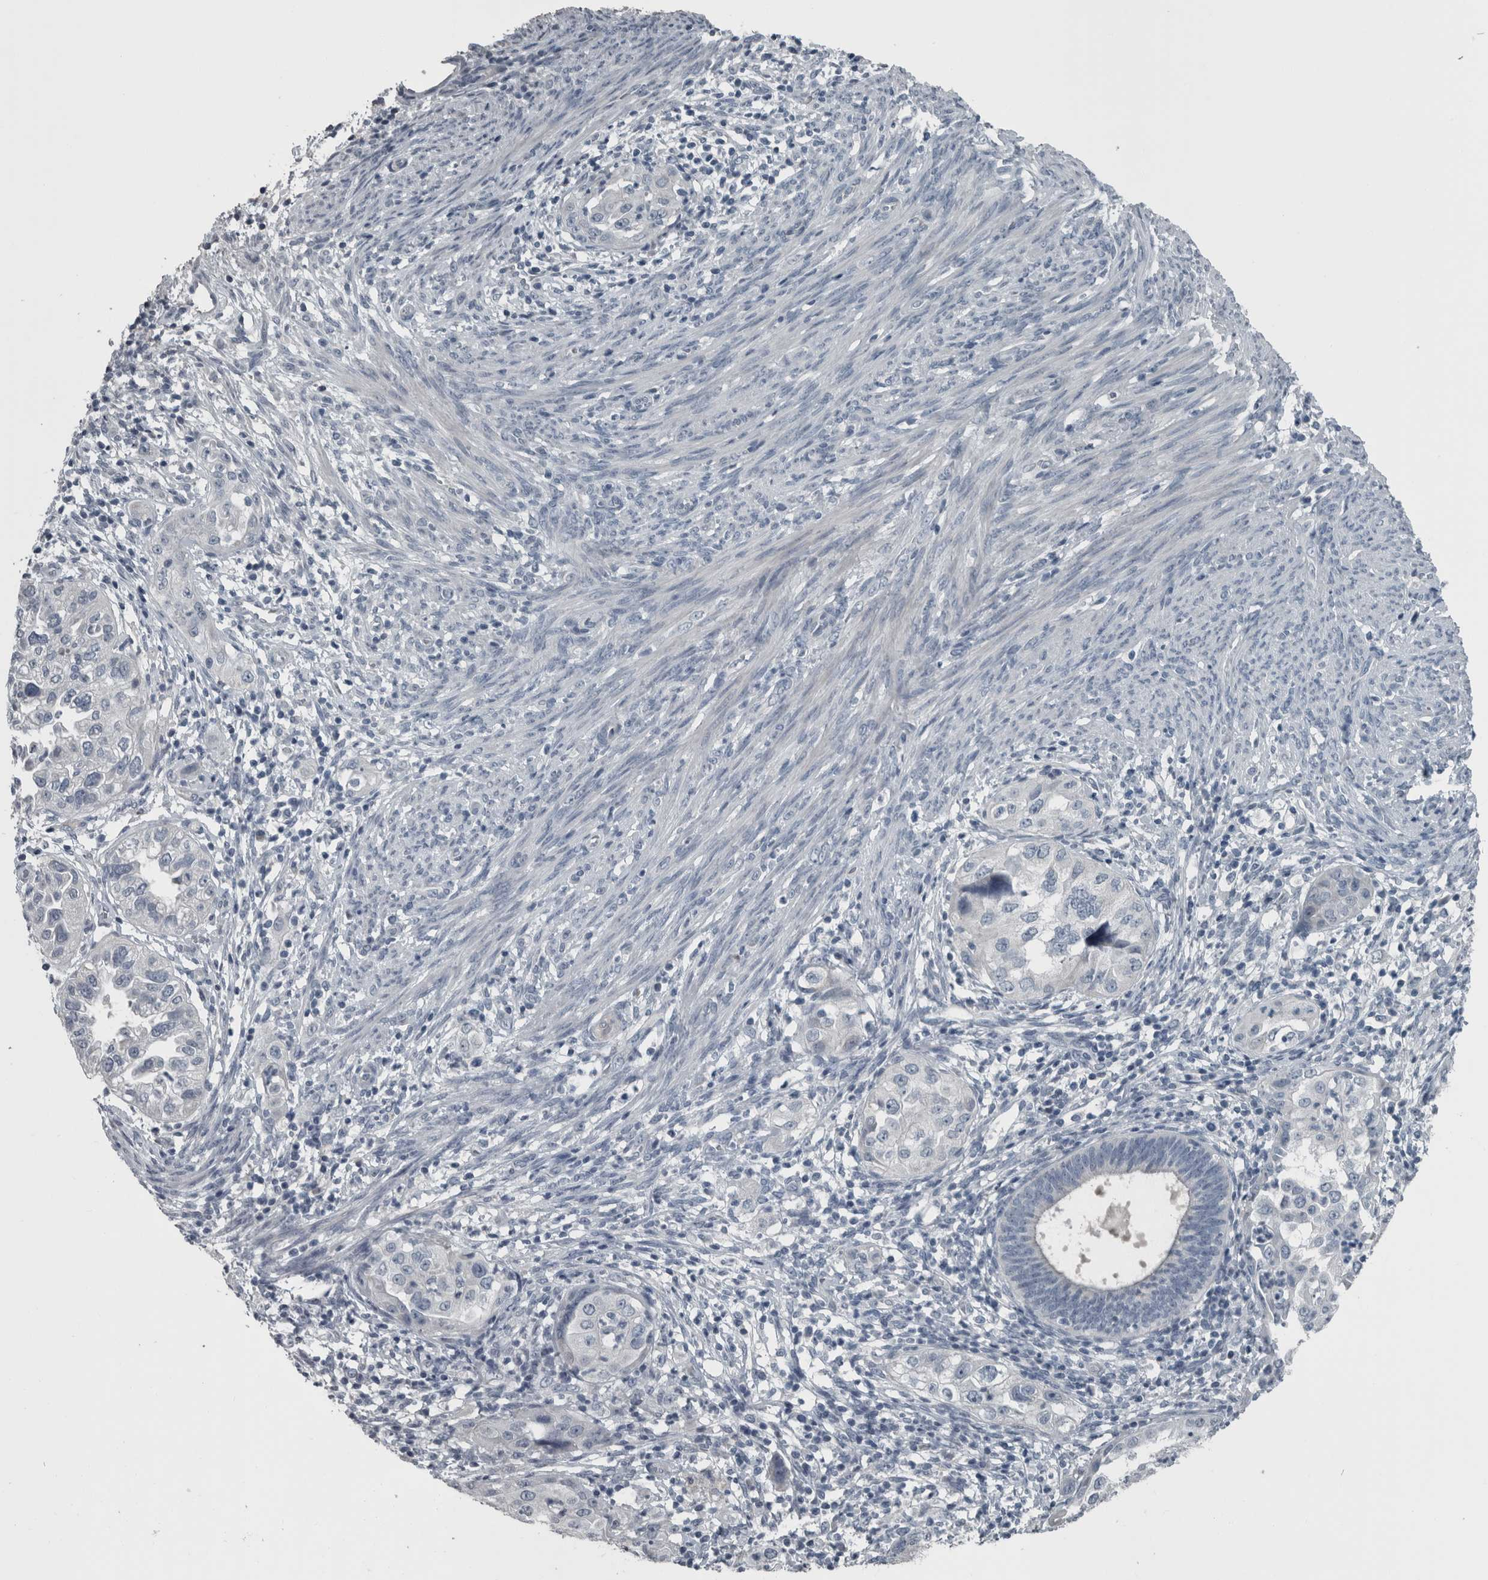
{"staining": {"intensity": "negative", "quantity": "none", "location": "none"}, "tissue": "endometrial cancer", "cell_type": "Tumor cells", "image_type": "cancer", "snomed": [{"axis": "morphology", "description": "Adenocarcinoma, NOS"}, {"axis": "topography", "description": "Endometrium"}], "caption": "Adenocarcinoma (endometrial) was stained to show a protein in brown. There is no significant positivity in tumor cells.", "gene": "KRT20", "patient": {"sex": "female", "age": 85}}